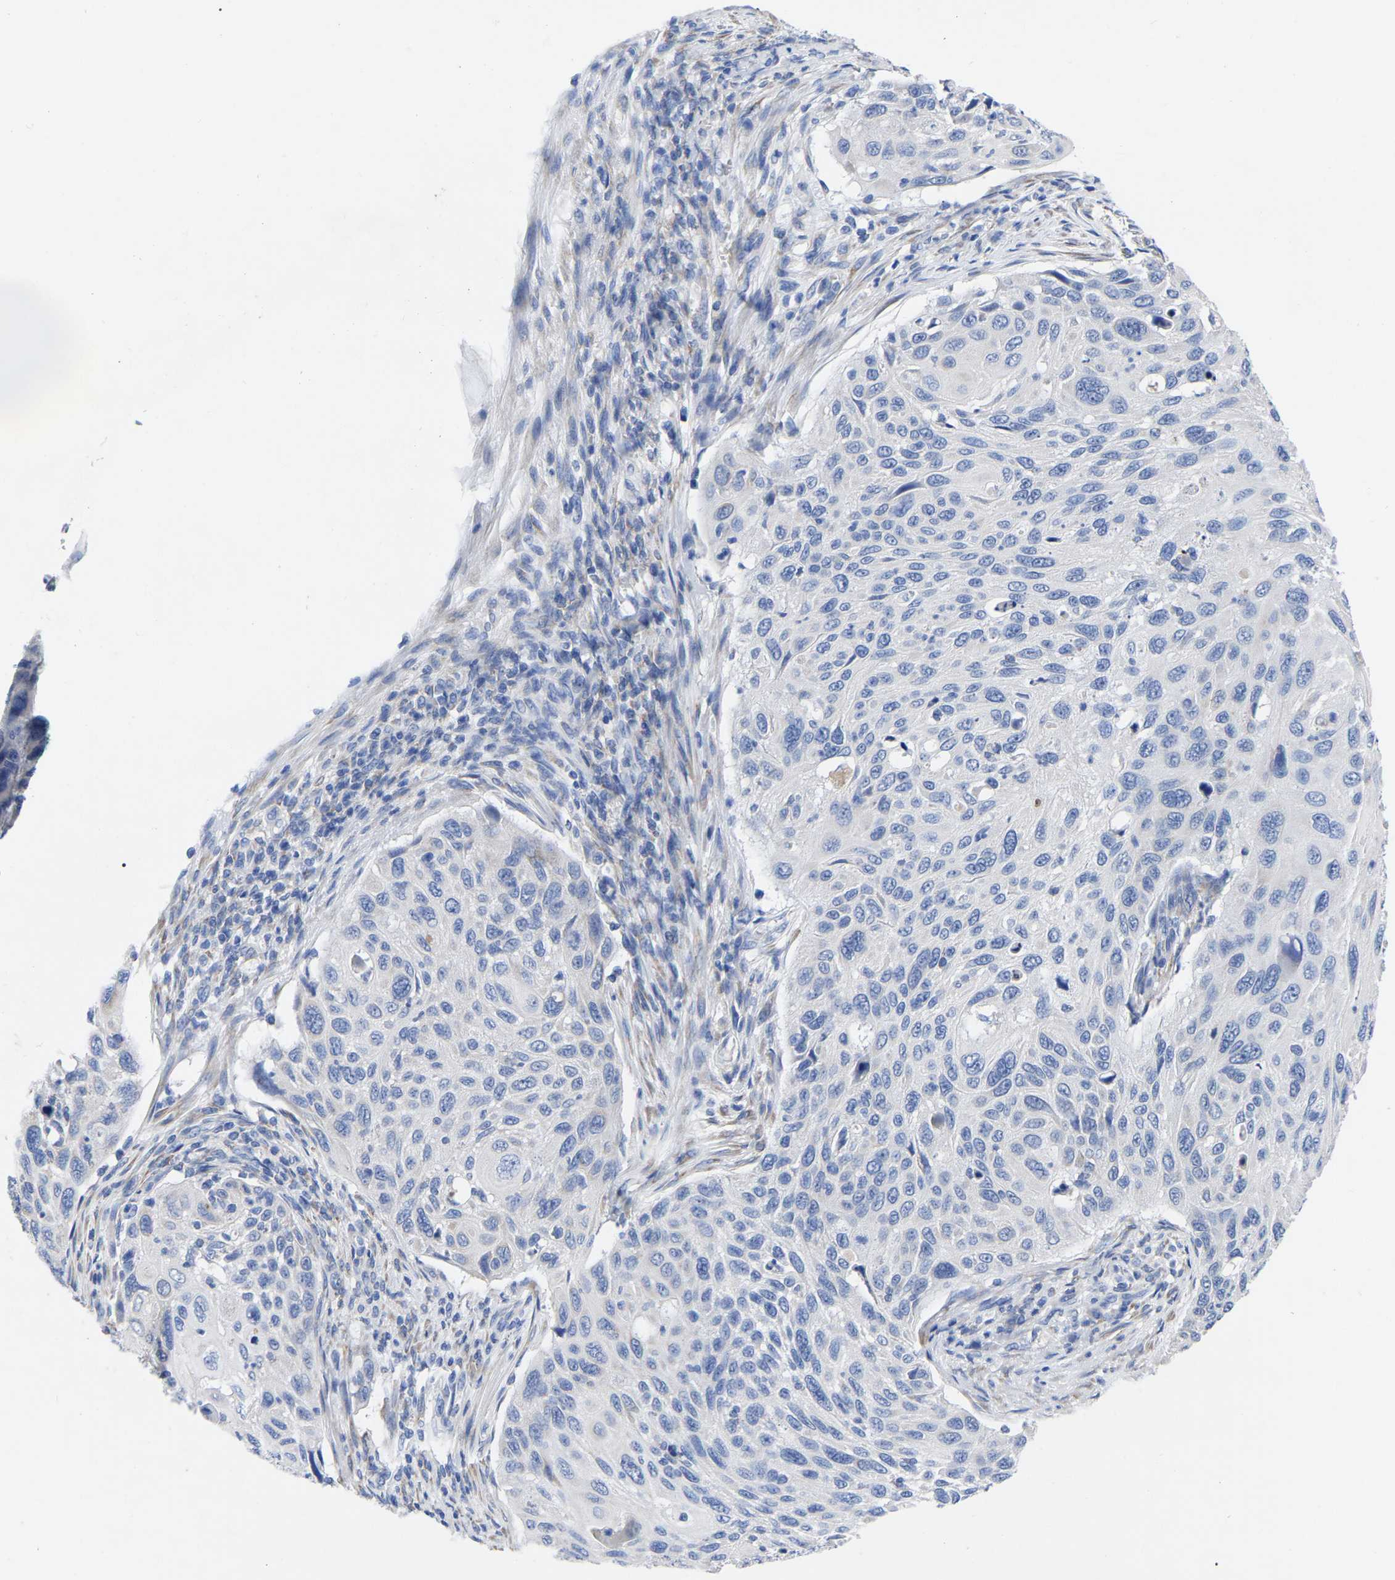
{"staining": {"intensity": "negative", "quantity": "none", "location": "none"}, "tissue": "cervical cancer", "cell_type": "Tumor cells", "image_type": "cancer", "snomed": [{"axis": "morphology", "description": "Squamous cell carcinoma, NOS"}, {"axis": "topography", "description": "Cervix"}], "caption": "Micrograph shows no significant protein positivity in tumor cells of cervical cancer (squamous cell carcinoma). Nuclei are stained in blue.", "gene": "GDF3", "patient": {"sex": "female", "age": 70}}